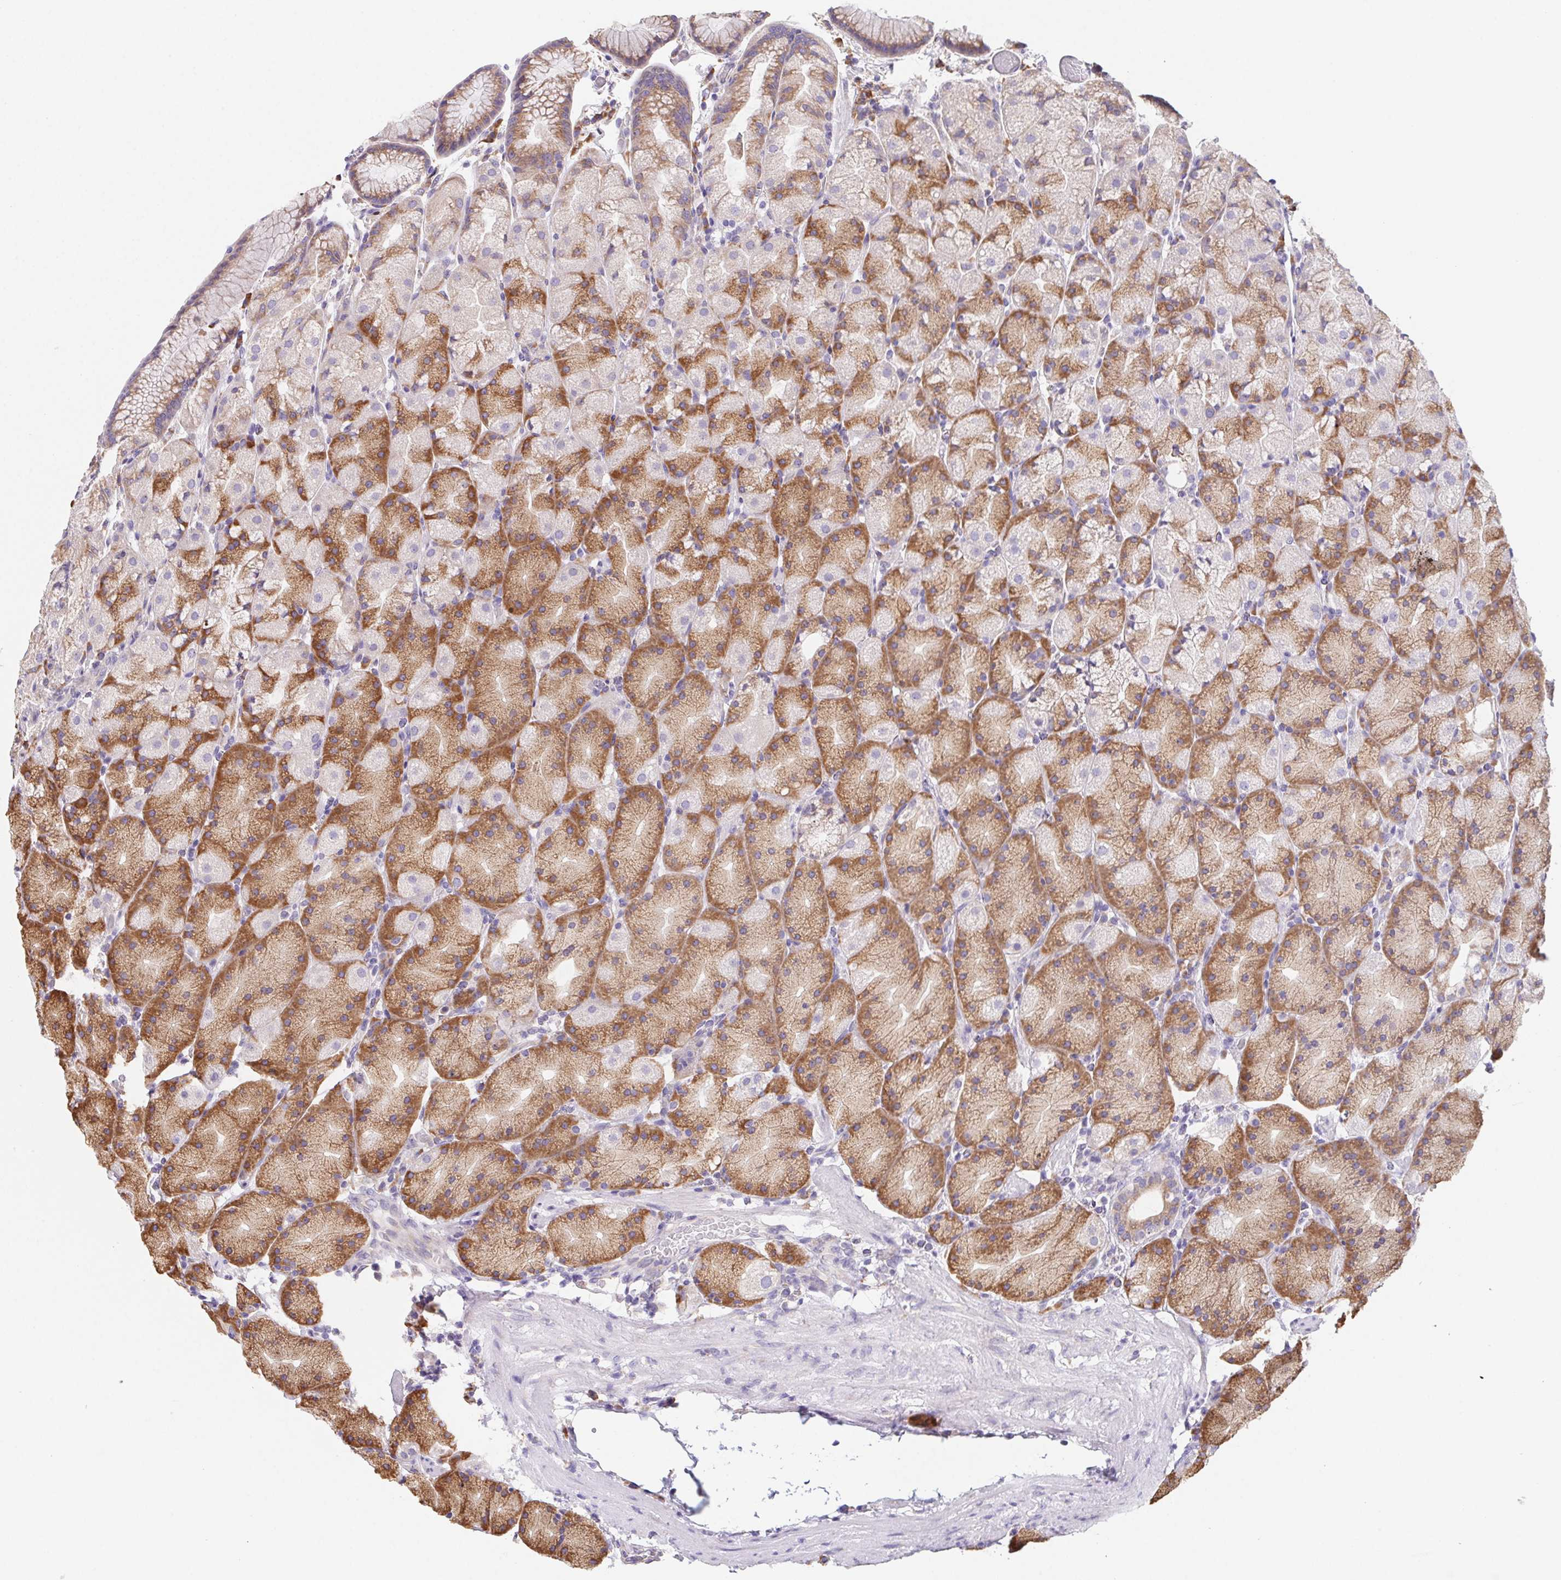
{"staining": {"intensity": "moderate", "quantity": "25%-75%", "location": "cytoplasmic/membranous"}, "tissue": "stomach", "cell_type": "Glandular cells", "image_type": "normal", "snomed": [{"axis": "morphology", "description": "Normal tissue, NOS"}, {"axis": "topography", "description": "Stomach, upper"}, {"axis": "topography", "description": "Stomach"}], "caption": "Protein positivity by IHC reveals moderate cytoplasmic/membranous positivity in approximately 25%-75% of glandular cells in normal stomach. (Brightfield microscopy of DAB IHC at high magnification).", "gene": "ADAM8", "patient": {"sex": "male", "age": 48}}